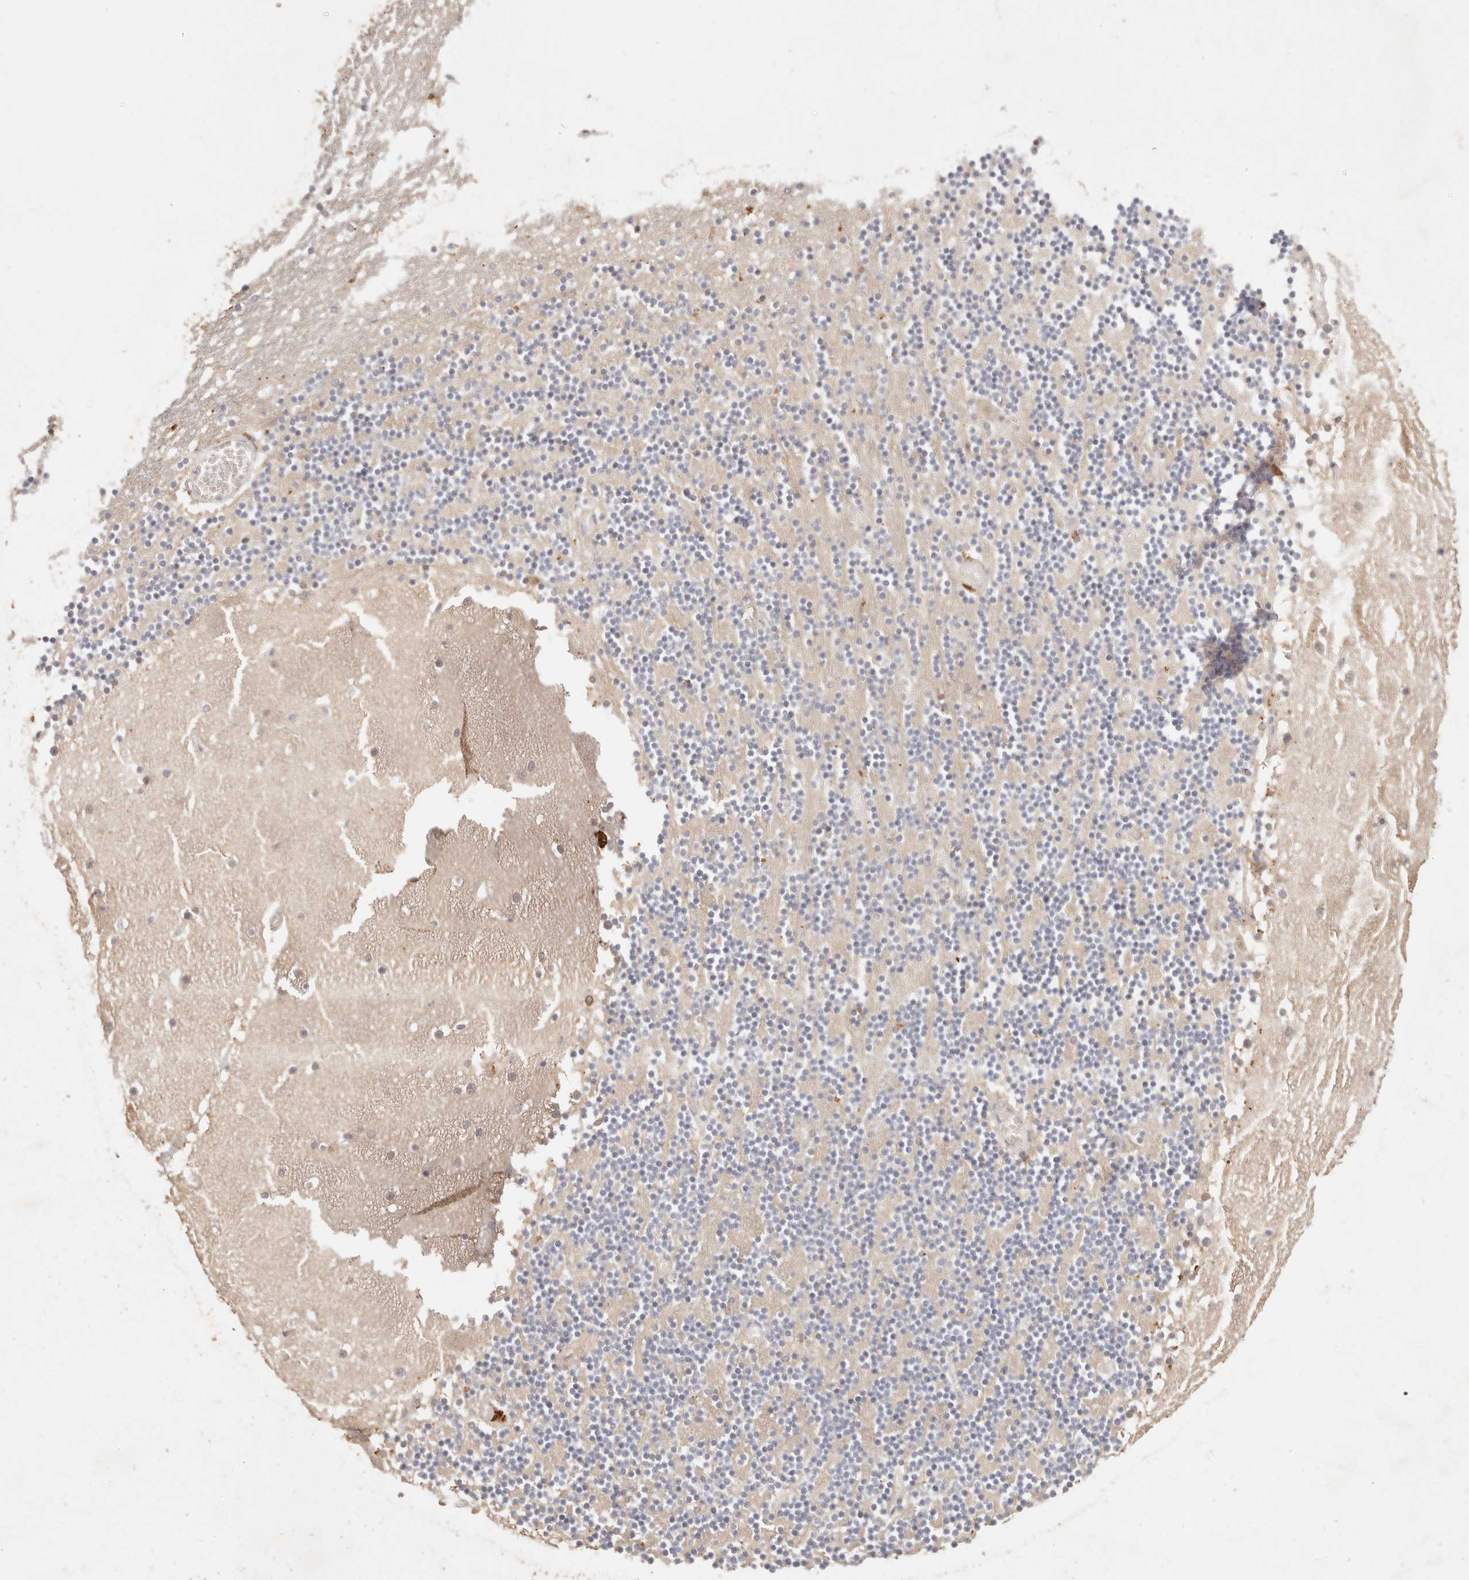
{"staining": {"intensity": "weak", "quantity": "<25%", "location": "cytoplasmic/membranous"}, "tissue": "cerebellum", "cell_type": "Cells in granular layer", "image_type": "normal", "snomed": [{"axis": "morphology", "description": "Normal tissue, NOS"}, {"axis": "topography", "description": "Cerebellum"}], "caption": "A photomicrograph of cerebellum stained for a protein displays no brown staining in cells in granular layer.", "gene": "CXADR", "patient": {"sex": "female", "age": 28}}